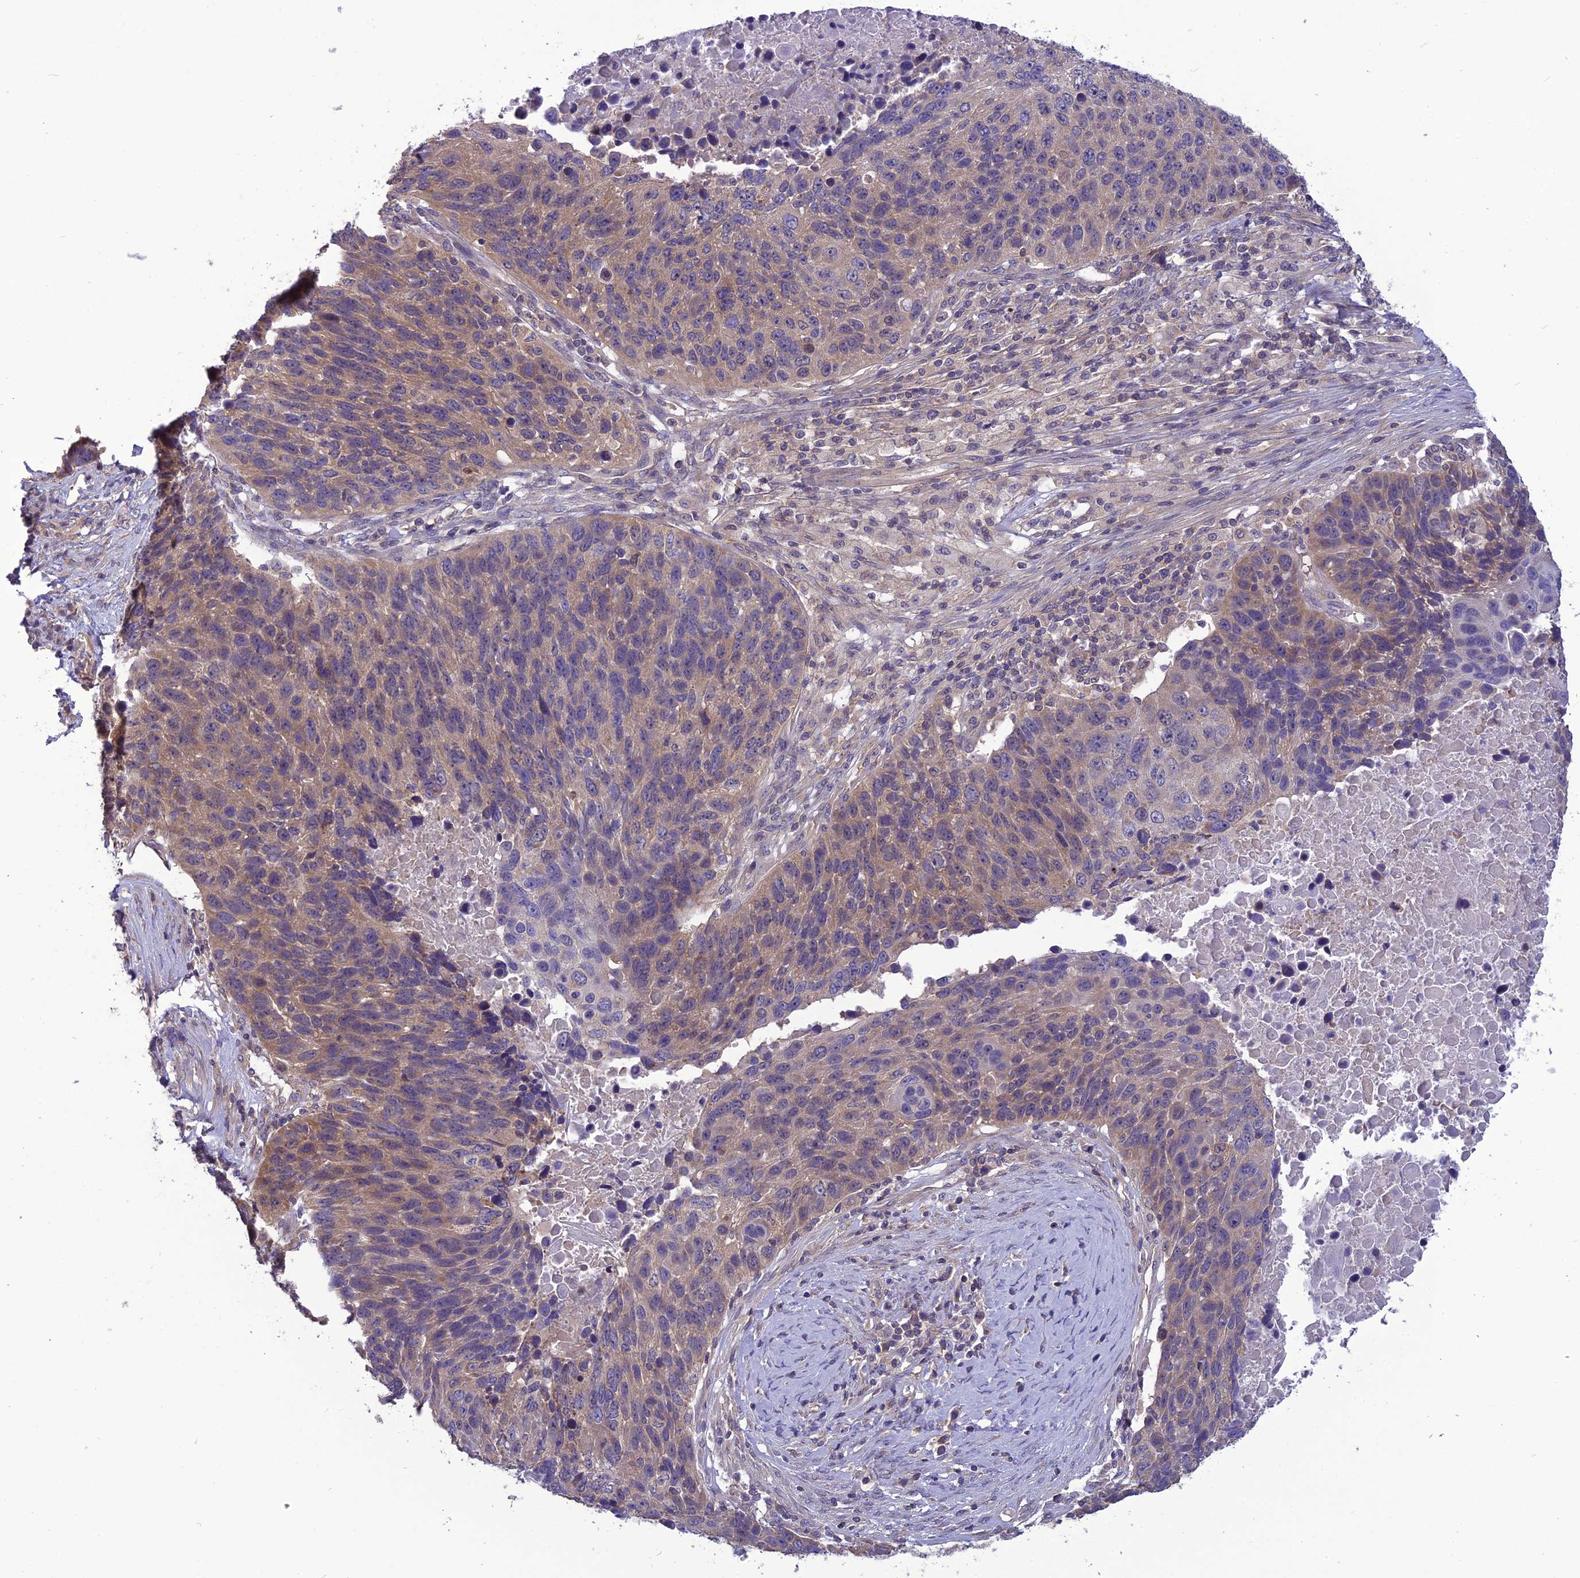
{"staining": {"intensity": "weak", "quantity": "25%-75%", "location": "cytoplasmic/membranous"}, "tissue": "lung cancer", "cell_type": "Tumor cells", "image_type": "cancer", "snomed": [{"axis": "morphology", "description": "Normal tissue, NOS"}, {"axis": "morphology", "description": "Squamous cell carcinoma, NOS"}, {"axis": "topography", "description": "Lymph node"}, {"axis": "topography", "description": "Lung"}], "caption": "The immunohistochemical stain highlights weak cytoplasmic/membranous staining in tumor cells of lung cancer (squamous cell carcinoma) tissue. The staining was performed using DAB to visualize the protein expression in brown, while the nuclei were stained in blue with hematoxylin (Magnification: 20x).", "gene": "PSMF1", "patient": {"sex": "male", "age": 66}}